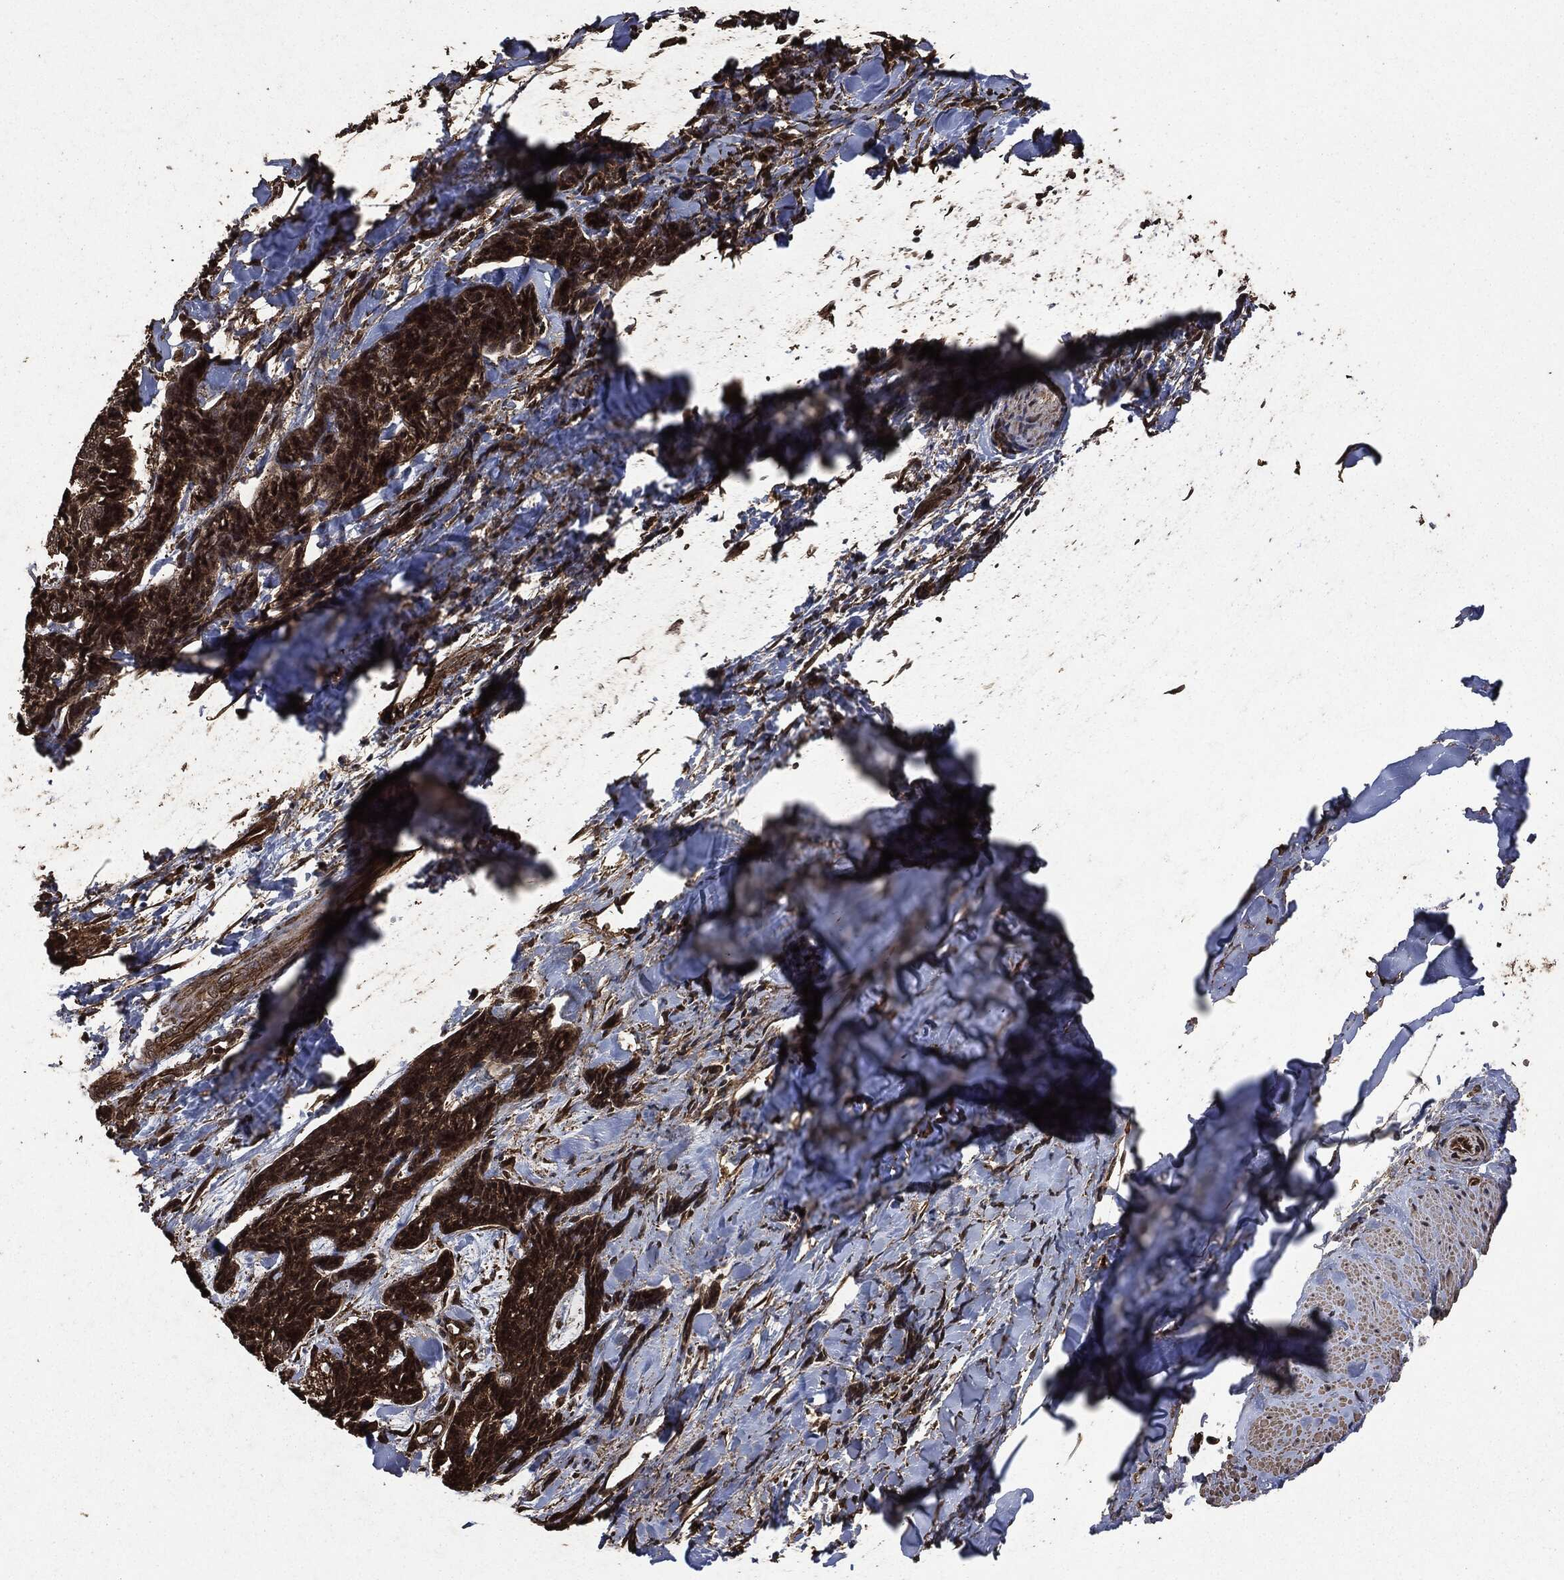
{"staining": {"intensity": "strong", "quantity": ">75%", "location": "cytoplasmic/membranous,nuclear"}, "tissue": "skin cancer", "cell_type": "Tumor cells", "image_type": "cancer", "snomed": [{"axis": "morphology", "description": "Basal cell carcinoma"}, {"axis": "topography", "description": "Skin"}], "caption": "Skin cancer was stained to show a protein in brown. There is high levels of strong cytoplasmic/membranous and nuclear staining in approximately >75% of tumor cells.", "gene": "HRAS", "patient": {"sex": "male", "age": 86}}